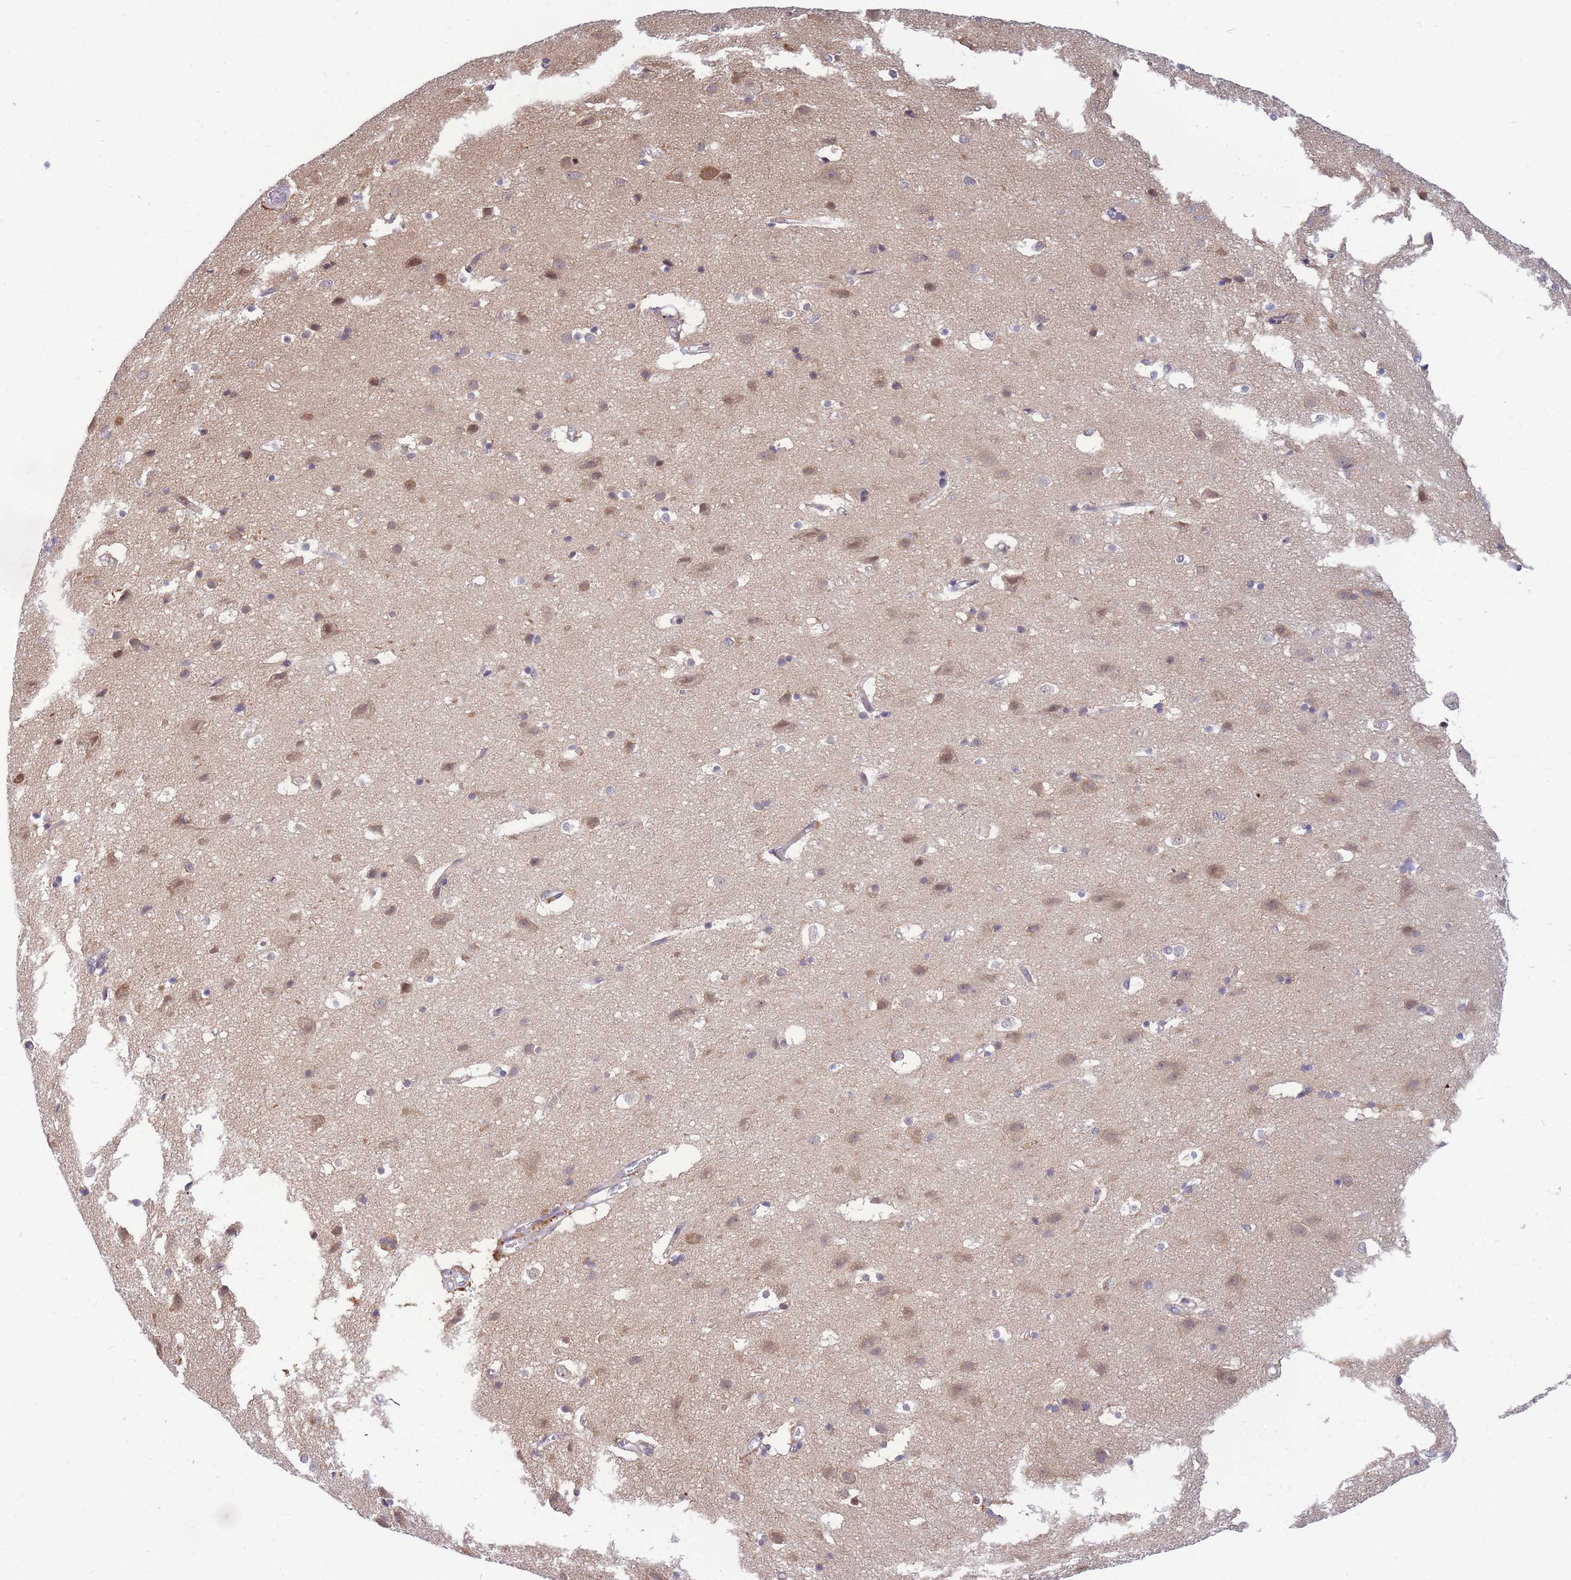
{"staining": {"intensity": "negative", "quantity": "none", "location": "none"}, "tissue": "cerebral cortex", "cell_type": "Endothelial cells", "image_type": "normal", "snomed": [{"axis": "morphology", "description": "Normal tissue, NOS"}, {"axis": "topography", "description": "Cerebral cortex"}], "caption": "Protein analysis of unremarkable cerebral cortex reveals no significant positivity in endothelial cells. (DAB (3,3'-diaminobenzidine) immunohistochemistry (IHC) visualized using brightfield microscopy, high magnification).", "gene": "CRACD", "patient": {"sex": "male", "age": 54}}